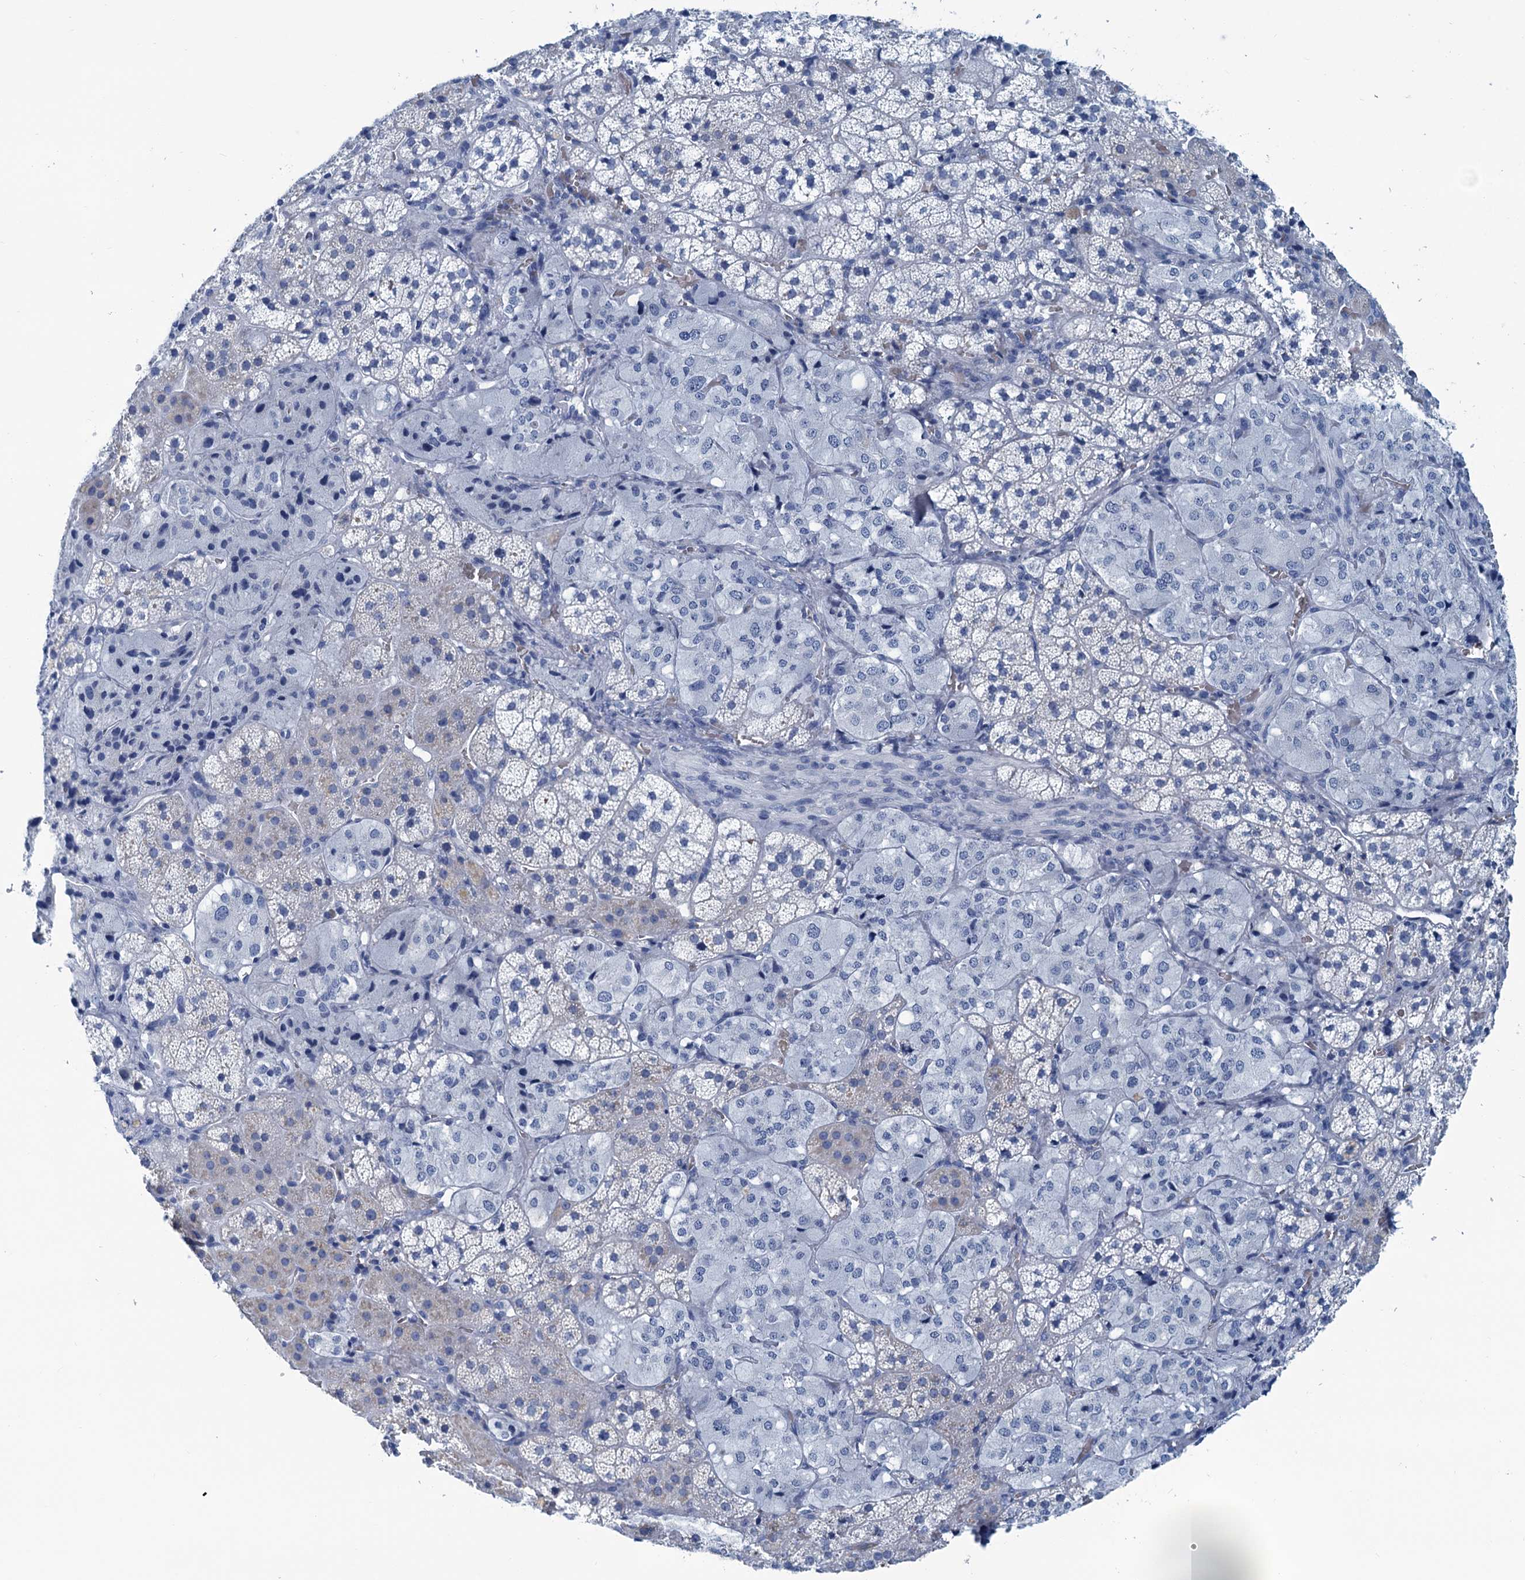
{"staining": {"intensity": "negative", "quantity": "none", "location": "none"}, "tissue": "adrenal gland", "cell_type": "Glandular cells", "image_type": "normal", "snomed": [{"axis": "morphology", "description": "Normal tissue, NOS"}, {"axis": "topography", "description": "Adrenal gland"}], "caption": "This image is of normal adrenal gland stained with immunohistochemistry (IHC) to label a protein in brown with the nuclei are counter-stained blue. There is no expression in glandular cells.", "gene": "SLC1A3", "patient": {"sex": "female", "age": 44}}